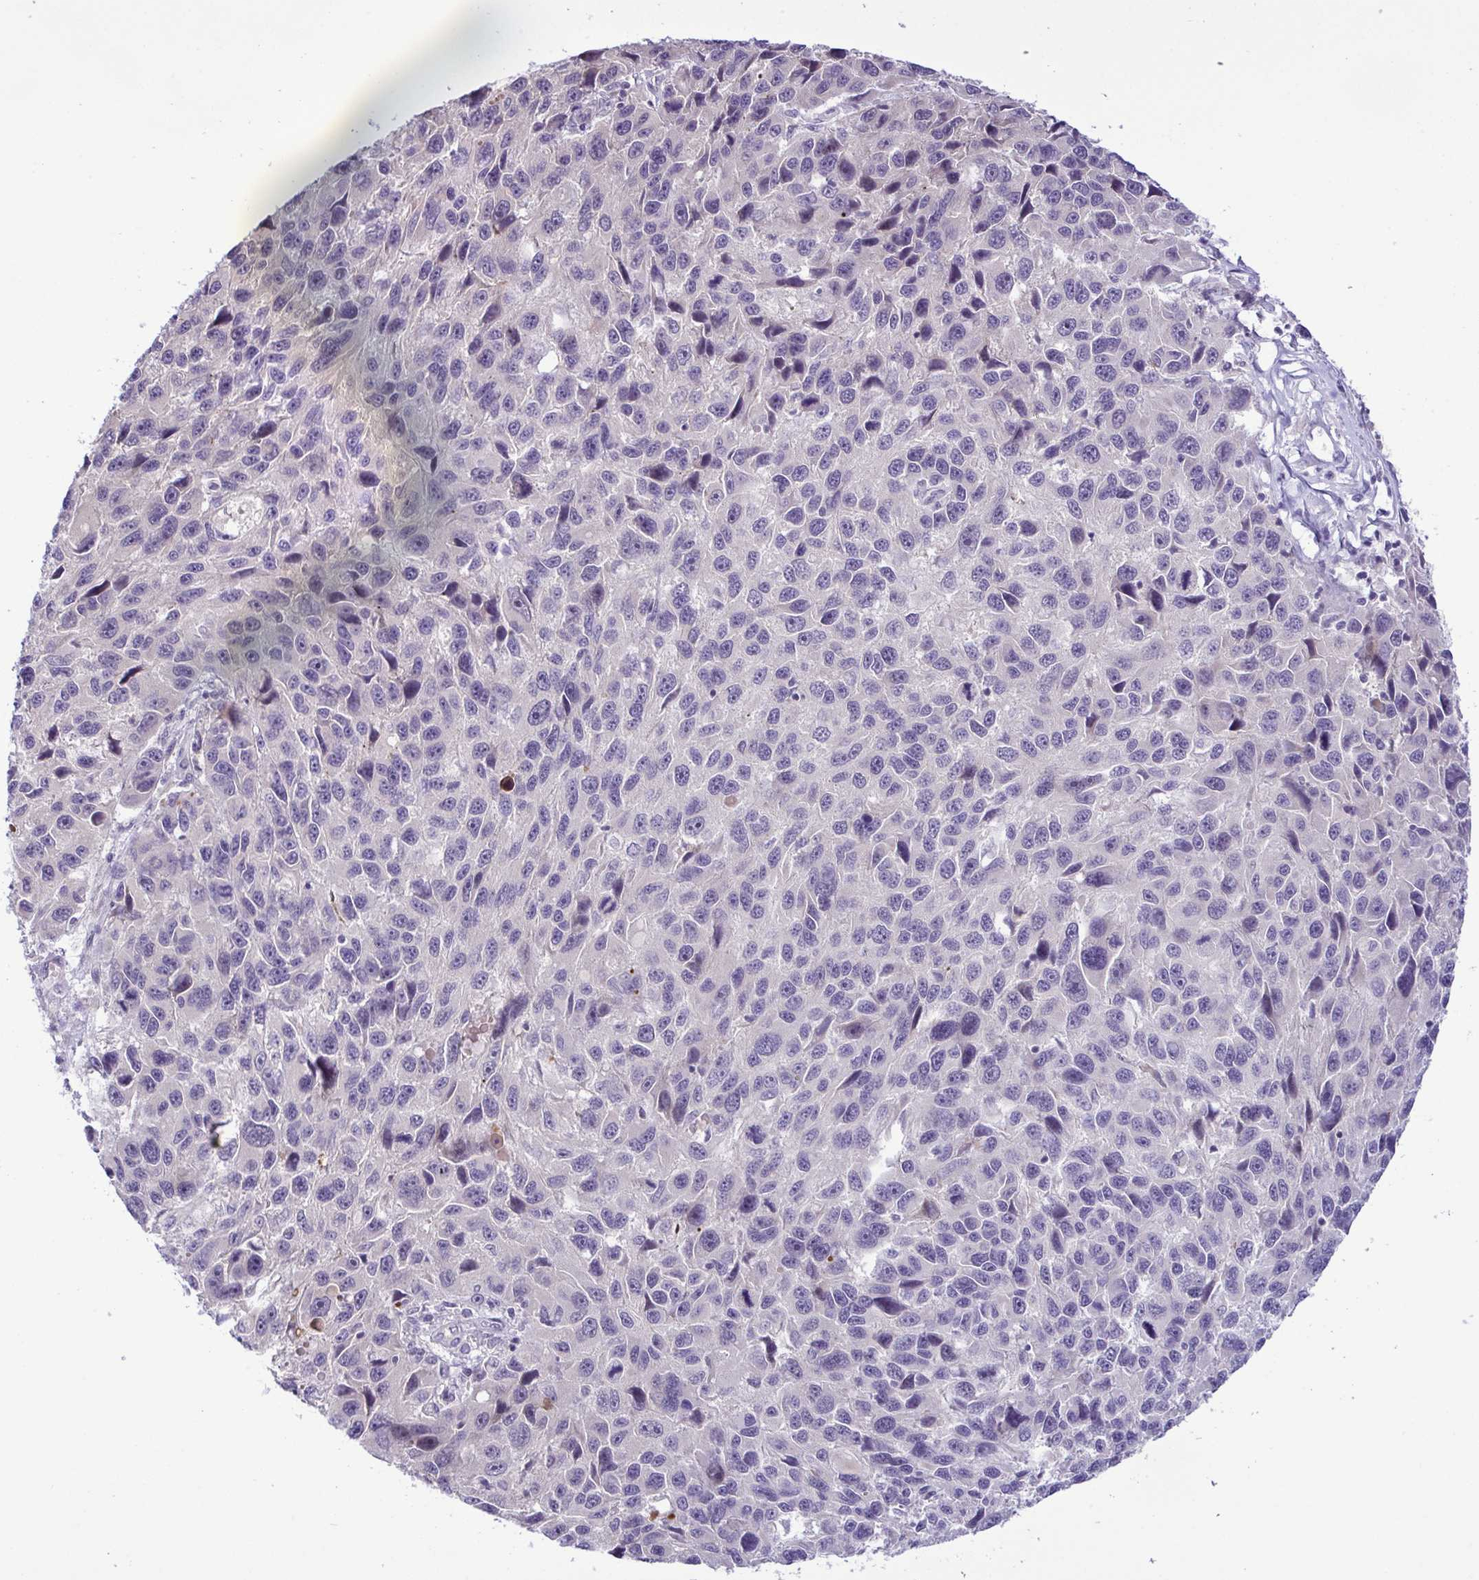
{"staining": {"intensity": "negative", "quantity": "none", "location": "none"}, "tissue": "melanoma", "cell_type": "Tumor cells", "image_type": "cancer", "snomed": [{"axis": "morphology", "description": "Malignant melanoma, NOS"}, {"axis": "topography", "description": "Skin"}], "caption": "This is an immunohistochemistry (IHC) image of malignant melanoma. There is no positivity in tumor cells.", "gene": "SYNPO2L", "patient": {"sex": "male", "age": 53}}